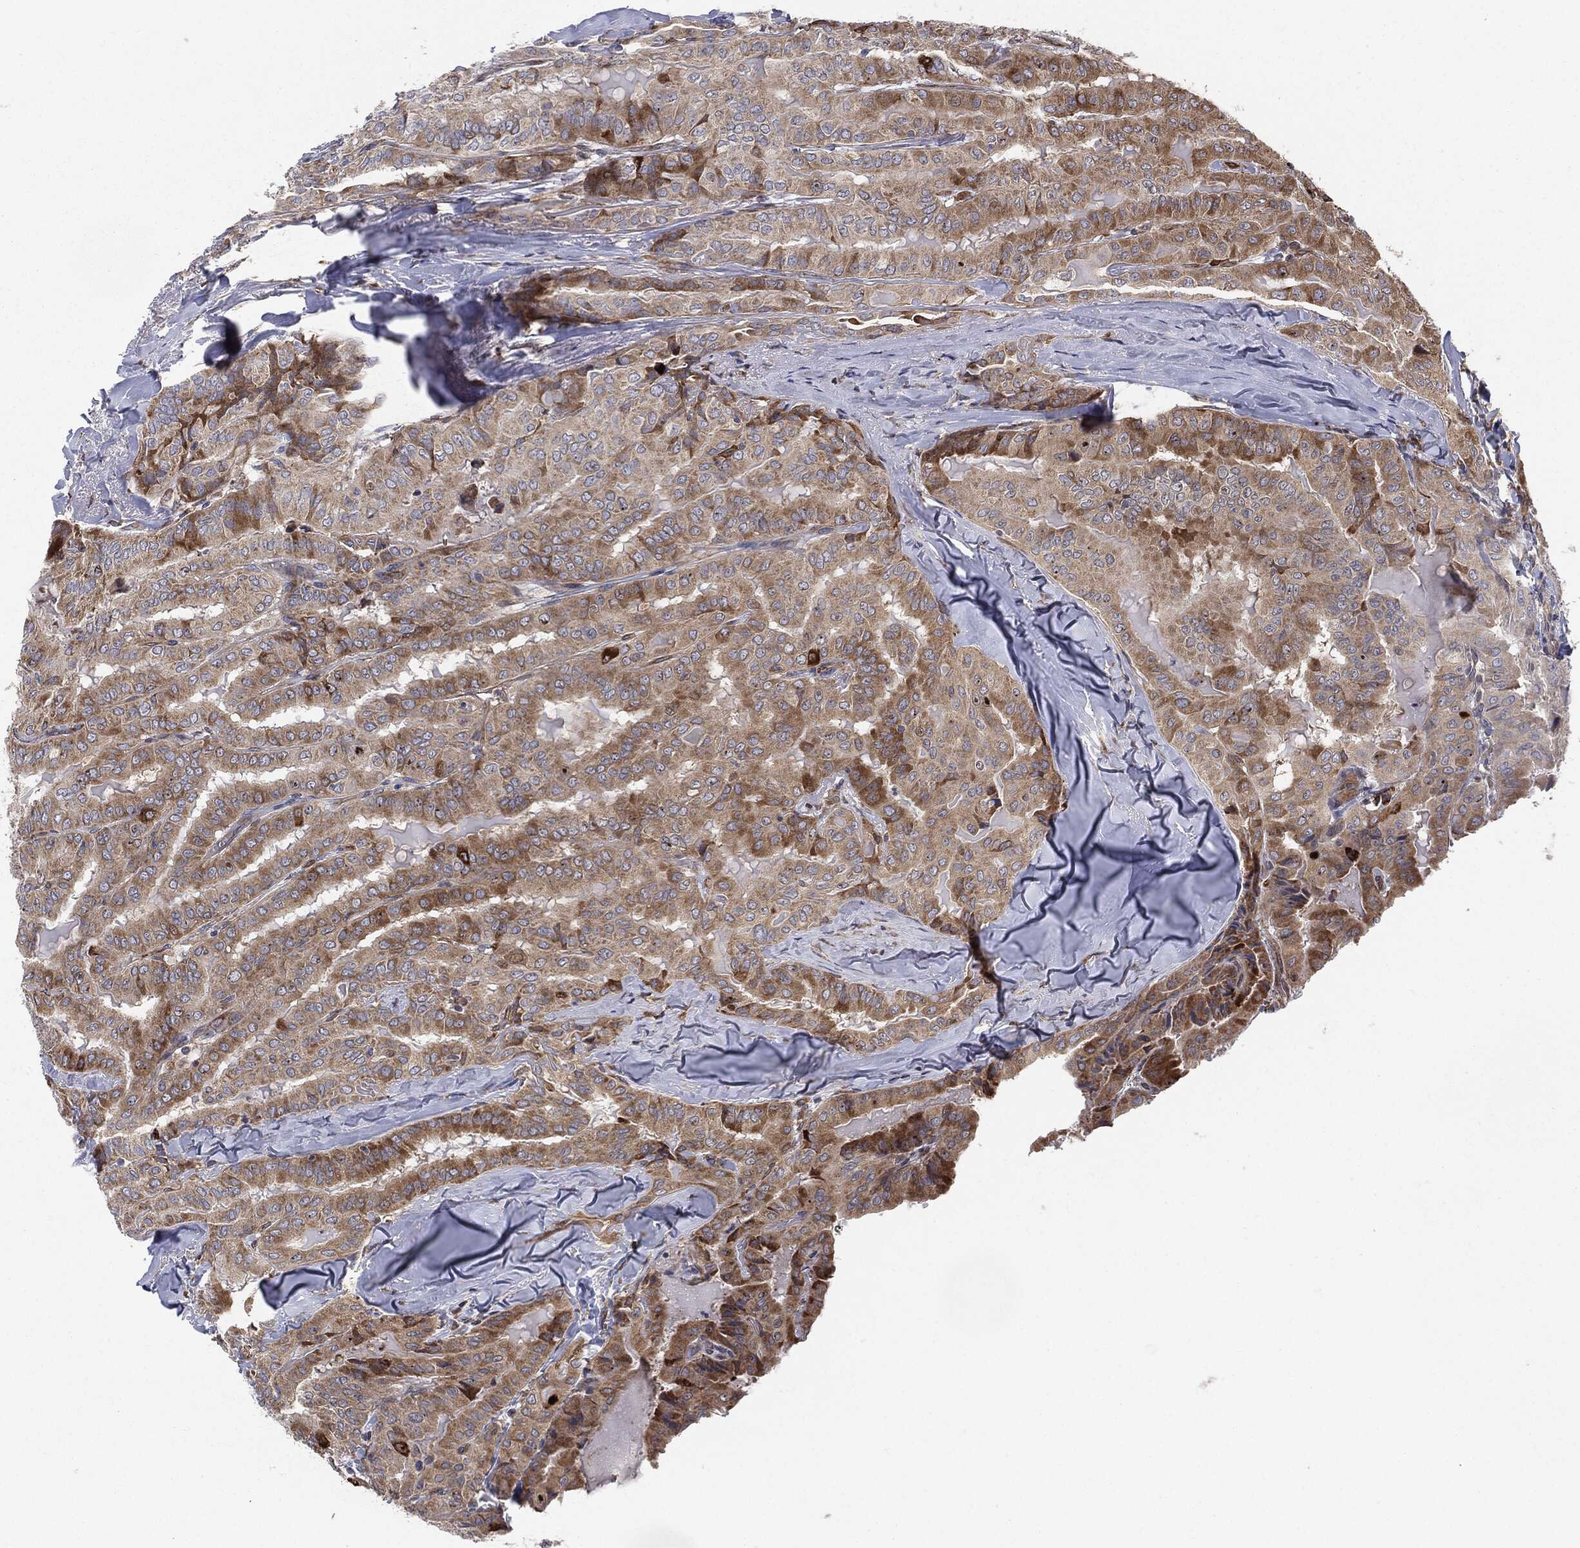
{"staining": {"intensity": "moderate", "quantity": "25%-75%", "location": "cytoplasmic/membranous"}, "tissue": "thyroid cancer", "cell_type": "Tumor cells", "image_type": "cancer", "snomed": [{"axis": "morphology", "description": "Papillary adenocarcinoma, NOS"}, {"axis": "topography", "description": "Thyroid gland"}], "caption": "High-power microscopy captured an immunohistochemistry image of thyroid papillary adenocarcinoma, revealing moderate cytoplasmic/membranous expression in about 25%-75% of tumor cells.", "gene": "CYLD", "patient": {"sex": "female", "age": 68}}